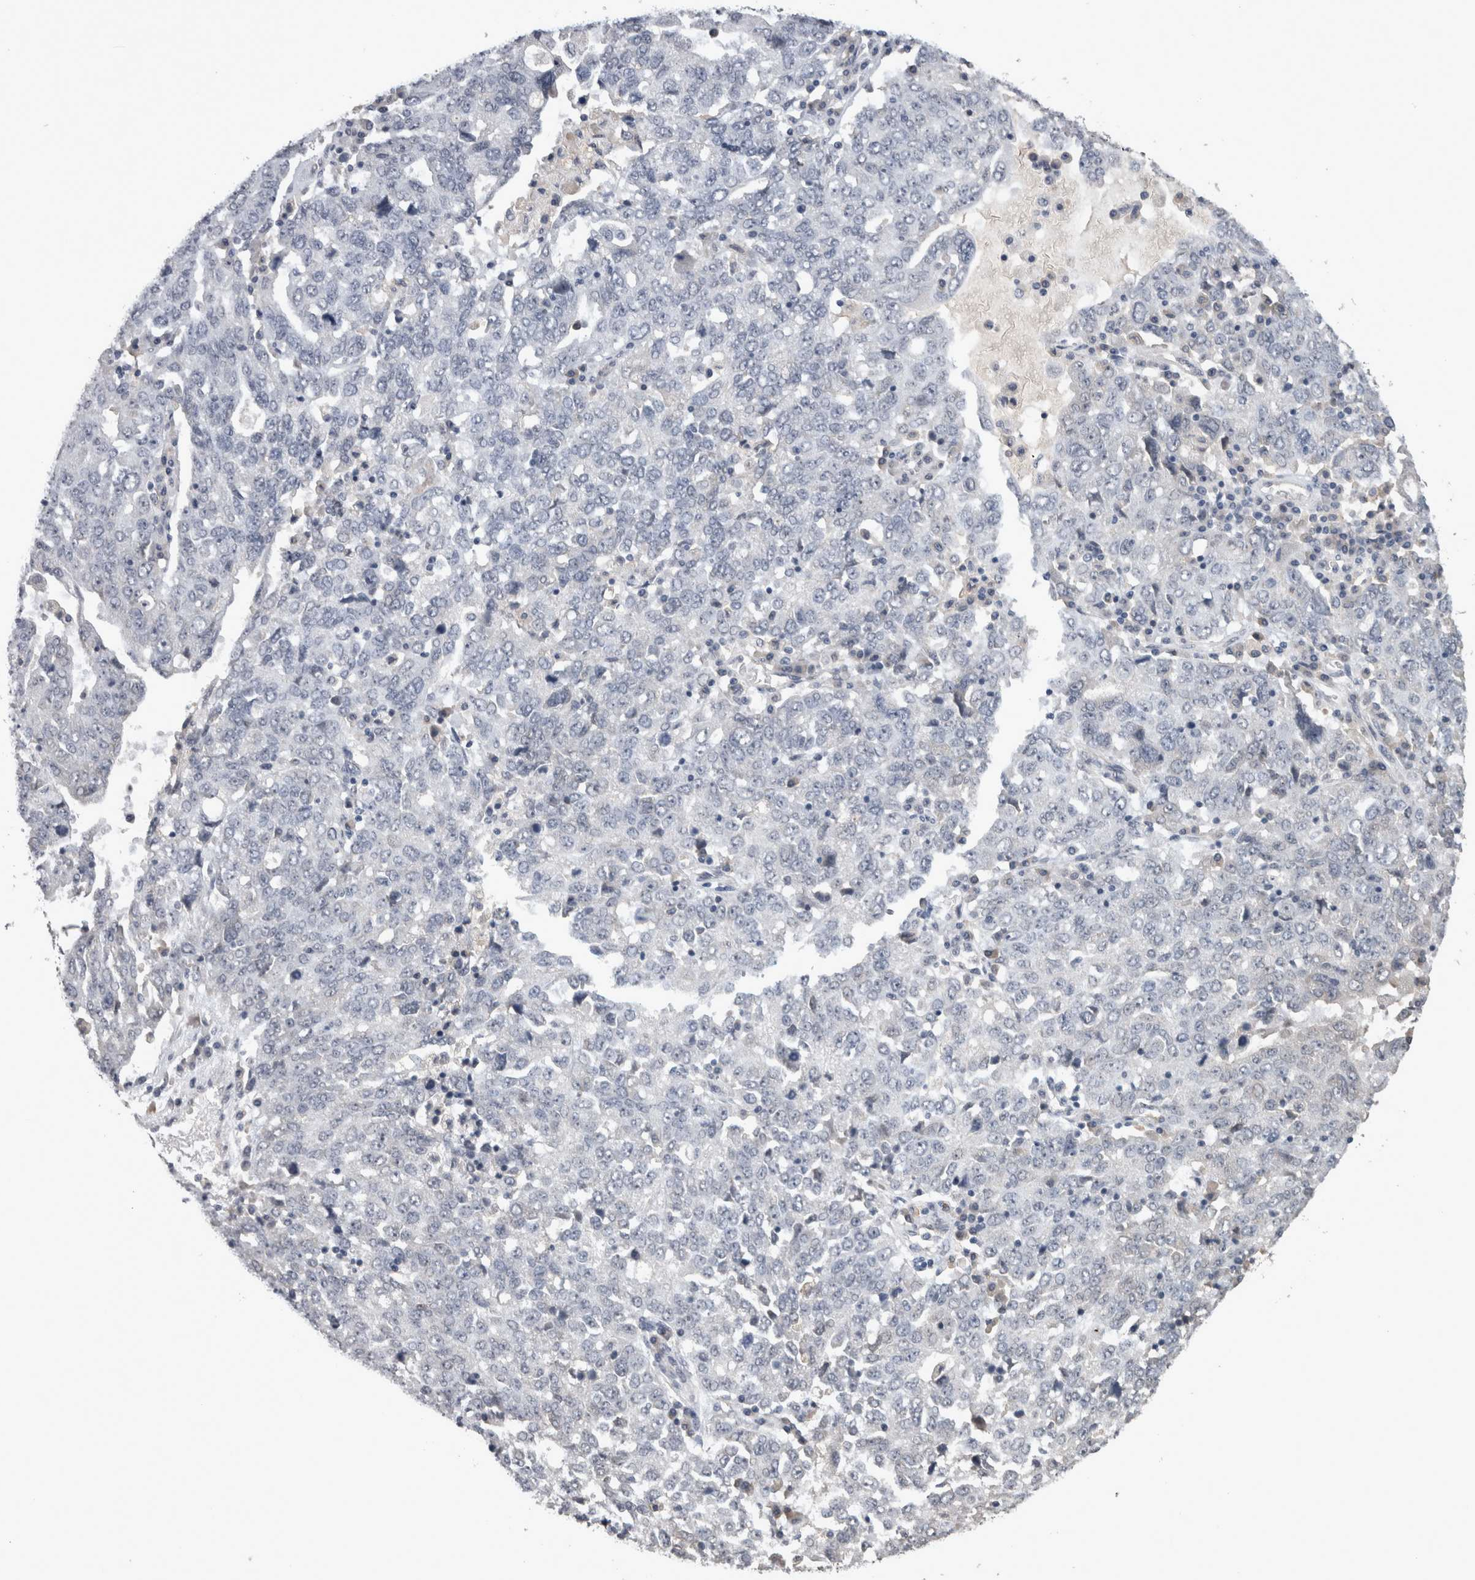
{"staining": {"intensity": "negative", "quantity": "none", "location": "none"}, "tissue": "ovarian cancer", "cell_type": "Tumor cells", "image_type": "cancer", "snomed": [{"axis": "morphology", "description": "Carcinoma, endometroid"}, {"axis": "topography", "description": "Ovary"}], "caption": "DAB (3,3'-diaminobenzidine) immunohistochemical staining of human ovarian endometroid carcinoma shows no significant expression in tumor cells.", "gene": "PAX5", "patient": {"sex": "female", "age": 62}}